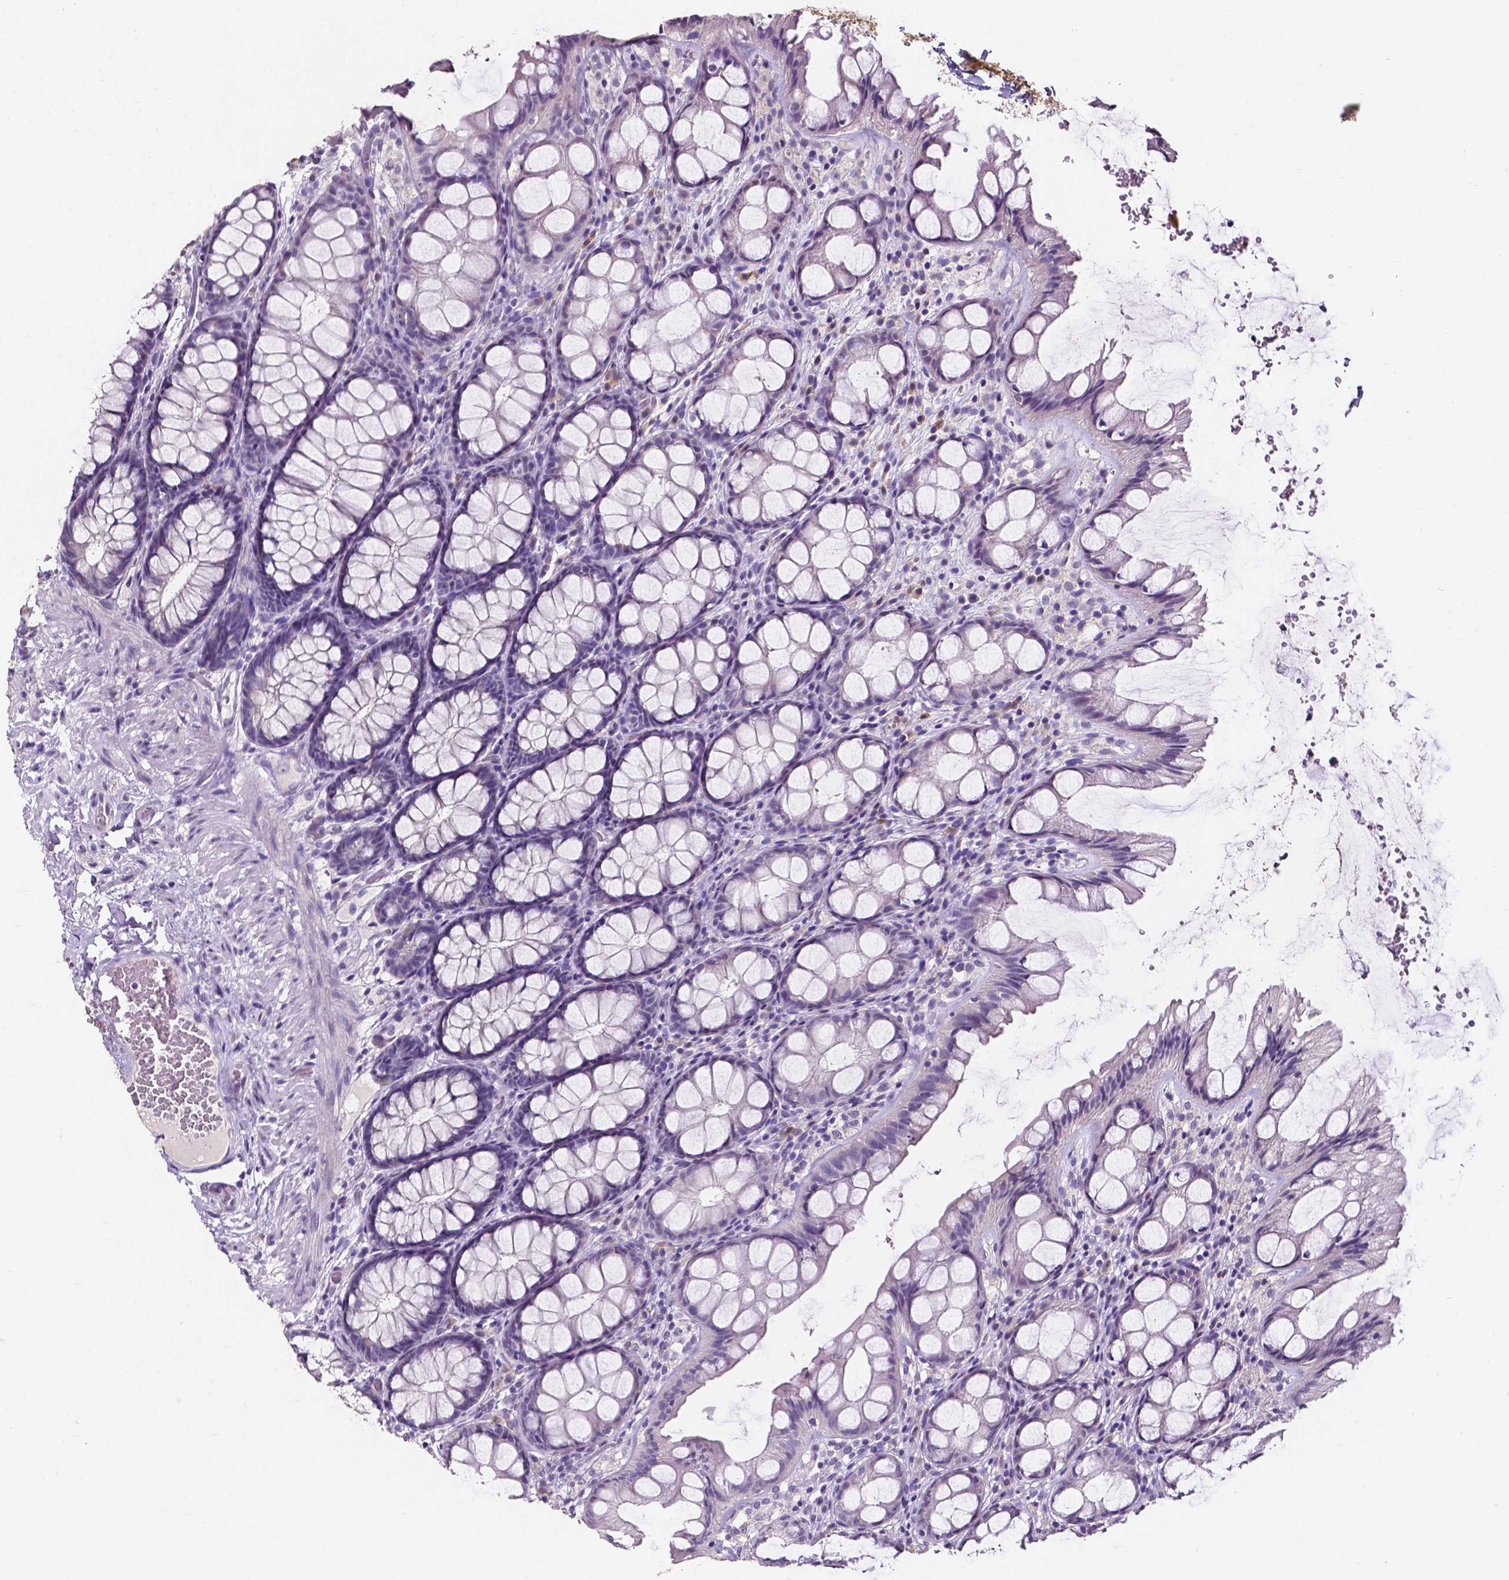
{"staining": {"intensity": "negative", "quantity": "none", "location": "none"}, "tissue": "colon", "cell_type": "Endothelial cells", "image_type": "normal", "snomed": [{"axis": "morphology", "description": "Normal tissue, NOS"}, {"axis": "topography", "description": "Colon"}], "caption": "The IHC histopathology image has no significant positivity in endothelial cells of colon. (Stains: DAB (3,3'-diaminobenzidine) immunohistochemistry with hematoxylin counter stain, Microscopy: brightfield microscopy at high magnification).", "gene": "PSAT1", "patient": {"sex": "male", "age": 47}}